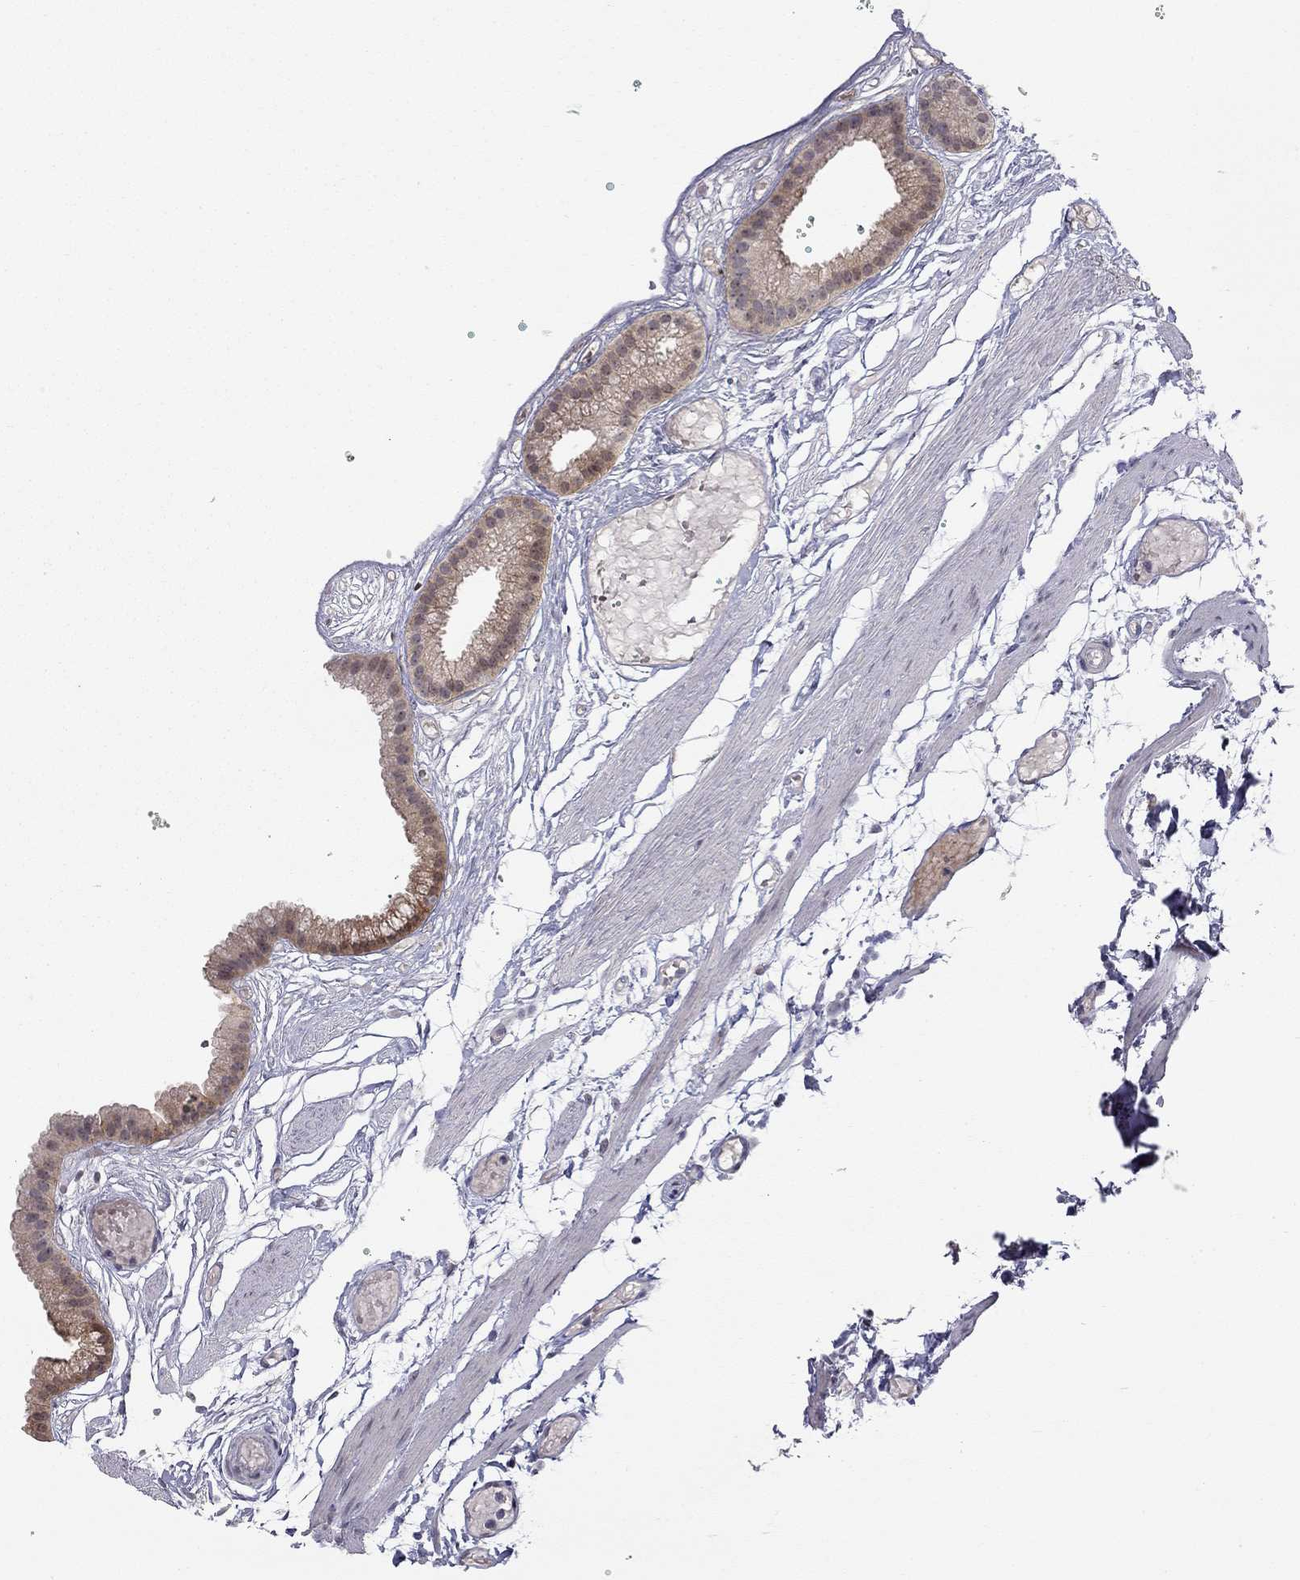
{"staining": {"intensity": "moderate", "quantity": "25%-75%", "location": "cytoplasmic/membranous"}, "tissue": "gallbladder", "cell_type": "Glandular cells", "image_type": "normal", "snomed": [{"axis": "morphology", "description": "Normal tissue, NOS"}, {"axis": "topography", "description": "Gallbladder"}], "caption": "A medium amount of moderate cytoplasmic/membranous expression is seen in about 25%-75% of glandular cells in normal gallbladder. (Stains: DAB in brown, nuclei in blue, Microscopy: brightfield microscopy at high magnification).", "gene": "STXBP6", "patient": {"sex": "female", "age": 45}}